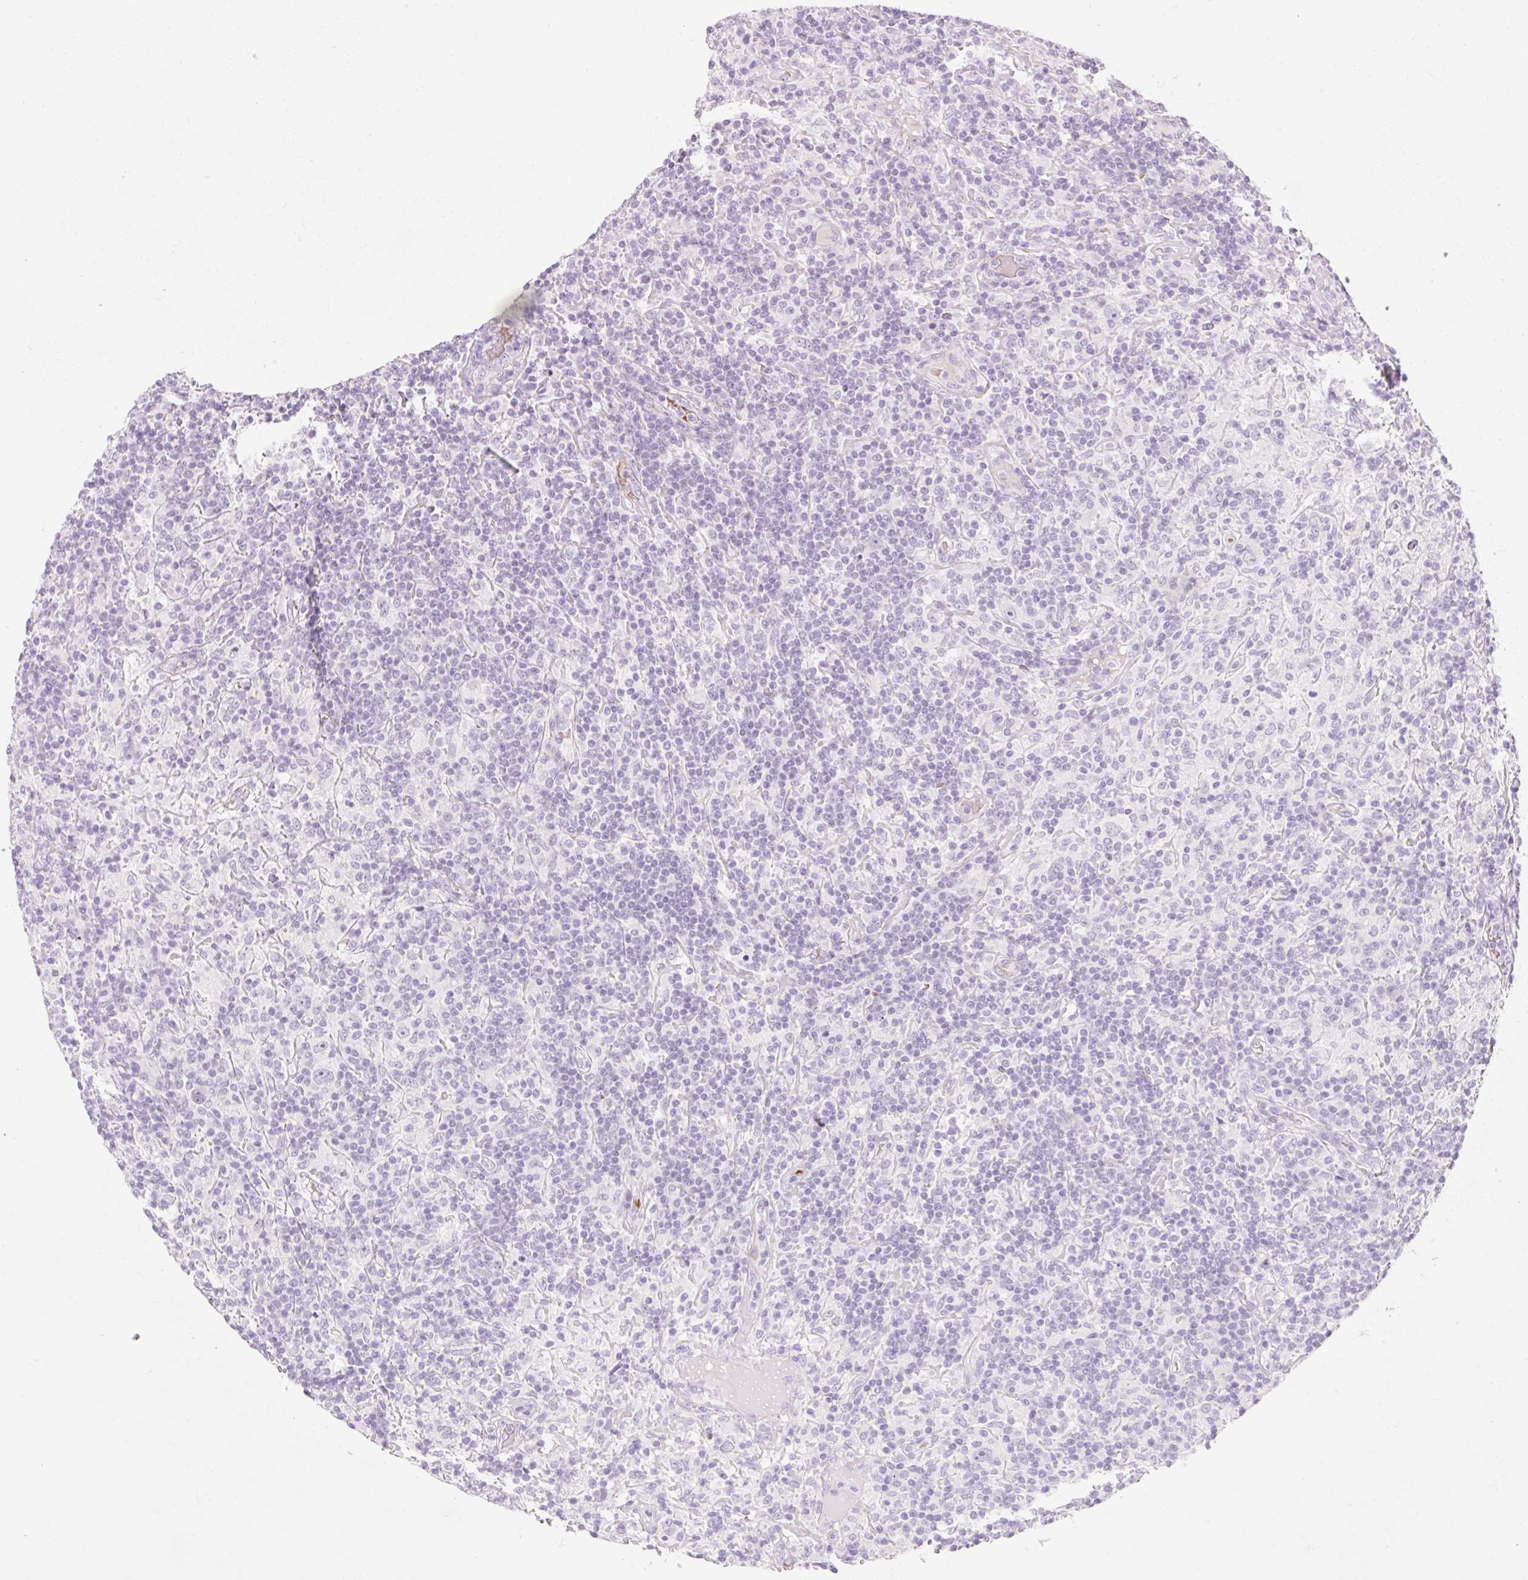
{"staining": {"intensity": "negative", "quantity": "none", "location": "none"}, "tissue": "lymphoma", "cell_type": "Tumor cells", "image_type": "cancer", "snomed": [{"axis": "morphology", "description": "Hodgkin's disease, NOS"}, {"axis": "topography", "description": "Lymph node"}], "caption": "Immunohistochemistry histopathology image of neoplastic tissue: human lymphoma stained with DAB demonstrates no significant protein expression in tumor cells.", "gene": "TAF1L", "patient": {"sex": "male", "age": 70}}